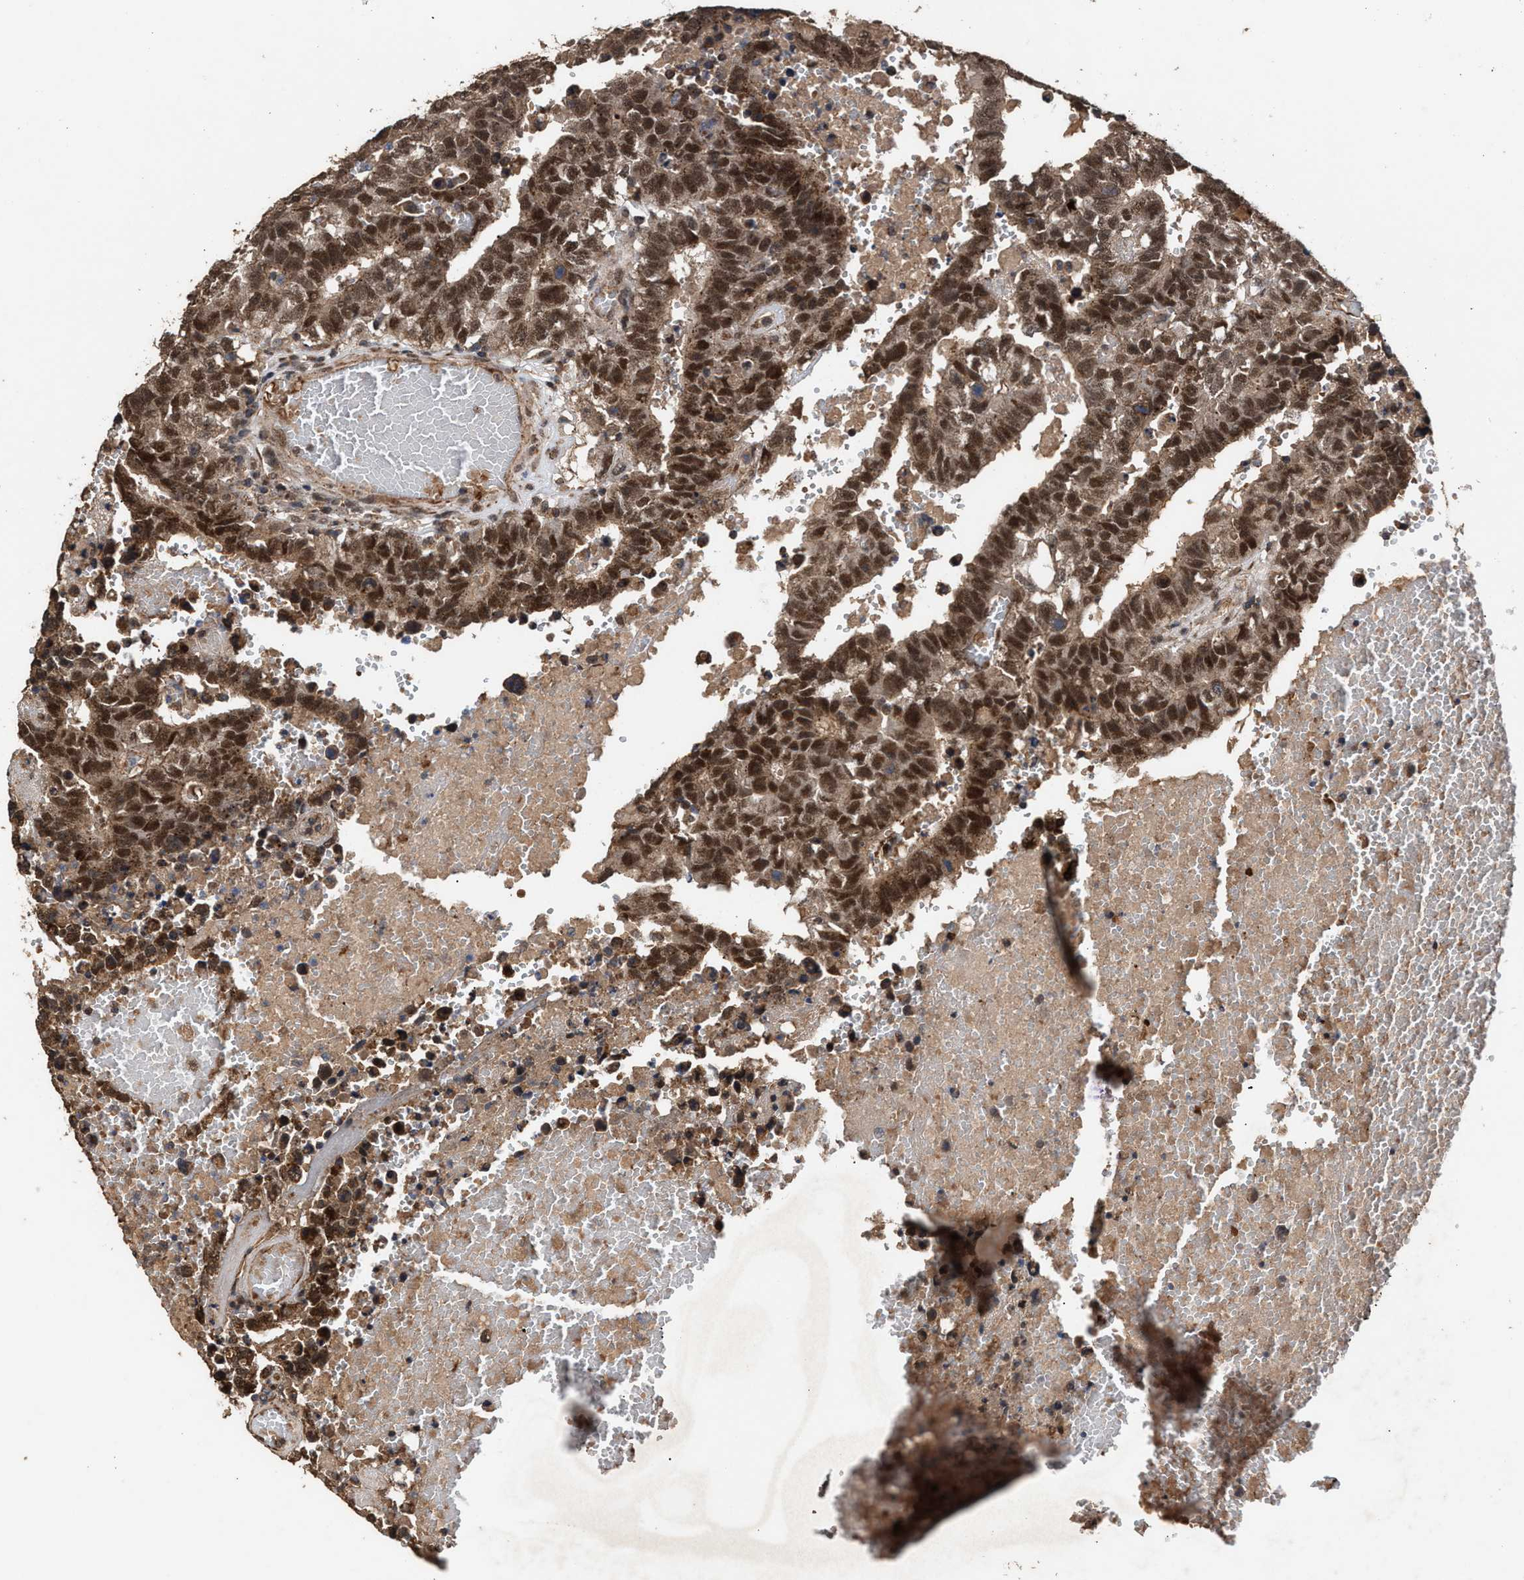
{"staining": {"intensity": "strong", "quantity": ">75%", "location": "cytoplasmic/membranous,nuclear"}, "tissue": "testis cancer", "cell_type": "Tumor cells", "image_type": "cancer", "snomed": [{"axis": "morphology", "description": "Carcinoma, Embryonal, NOS"}, {"axis": "topography", "description": "Testis"}], "caption": "IHC (DAB) staining of testis cancer displays strong cytoplasmic/membranous and nuclear protein staining in approximately >75% of tumor cells.", "gene": "ZNHIT6", "patient": {"sex": "male", "age": 25}}